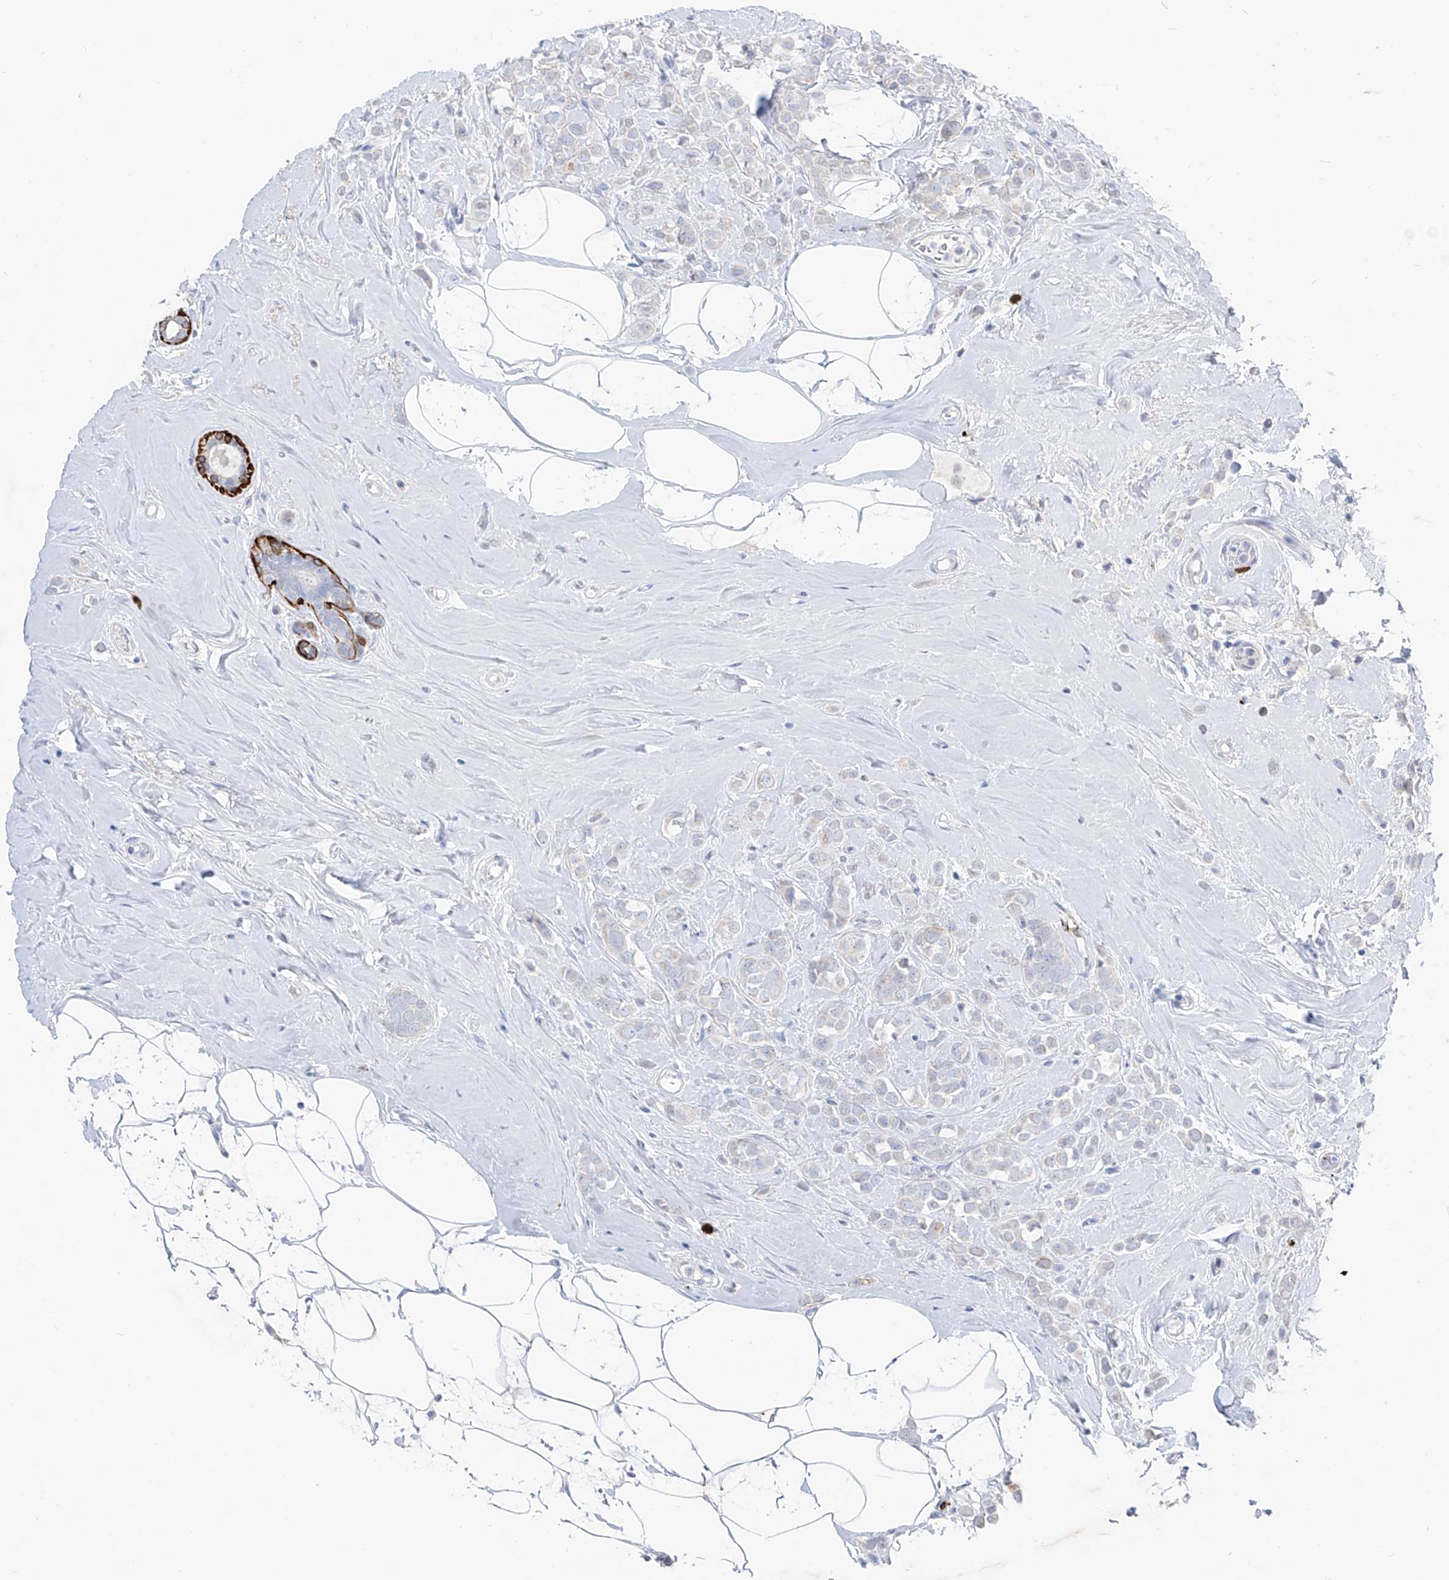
{"staining": {"intensity": "negative", "quantity": "none", "location": "none"}, "tissue": "breast cancer", "cell_type": "Tumor cells", "image_type": "cancer", "snomed": [{"axis": "morphology", "description": "Lobular carcinoma"}, {"axis": "topography", "description": "Breast"}], "caption": "Photomicrograph shows no protein expression in tumor cells of breast cancer (lobular carcinoma) tissue.", "gene": "FRS3", "patient": {"sex": "female", "age": 47}}